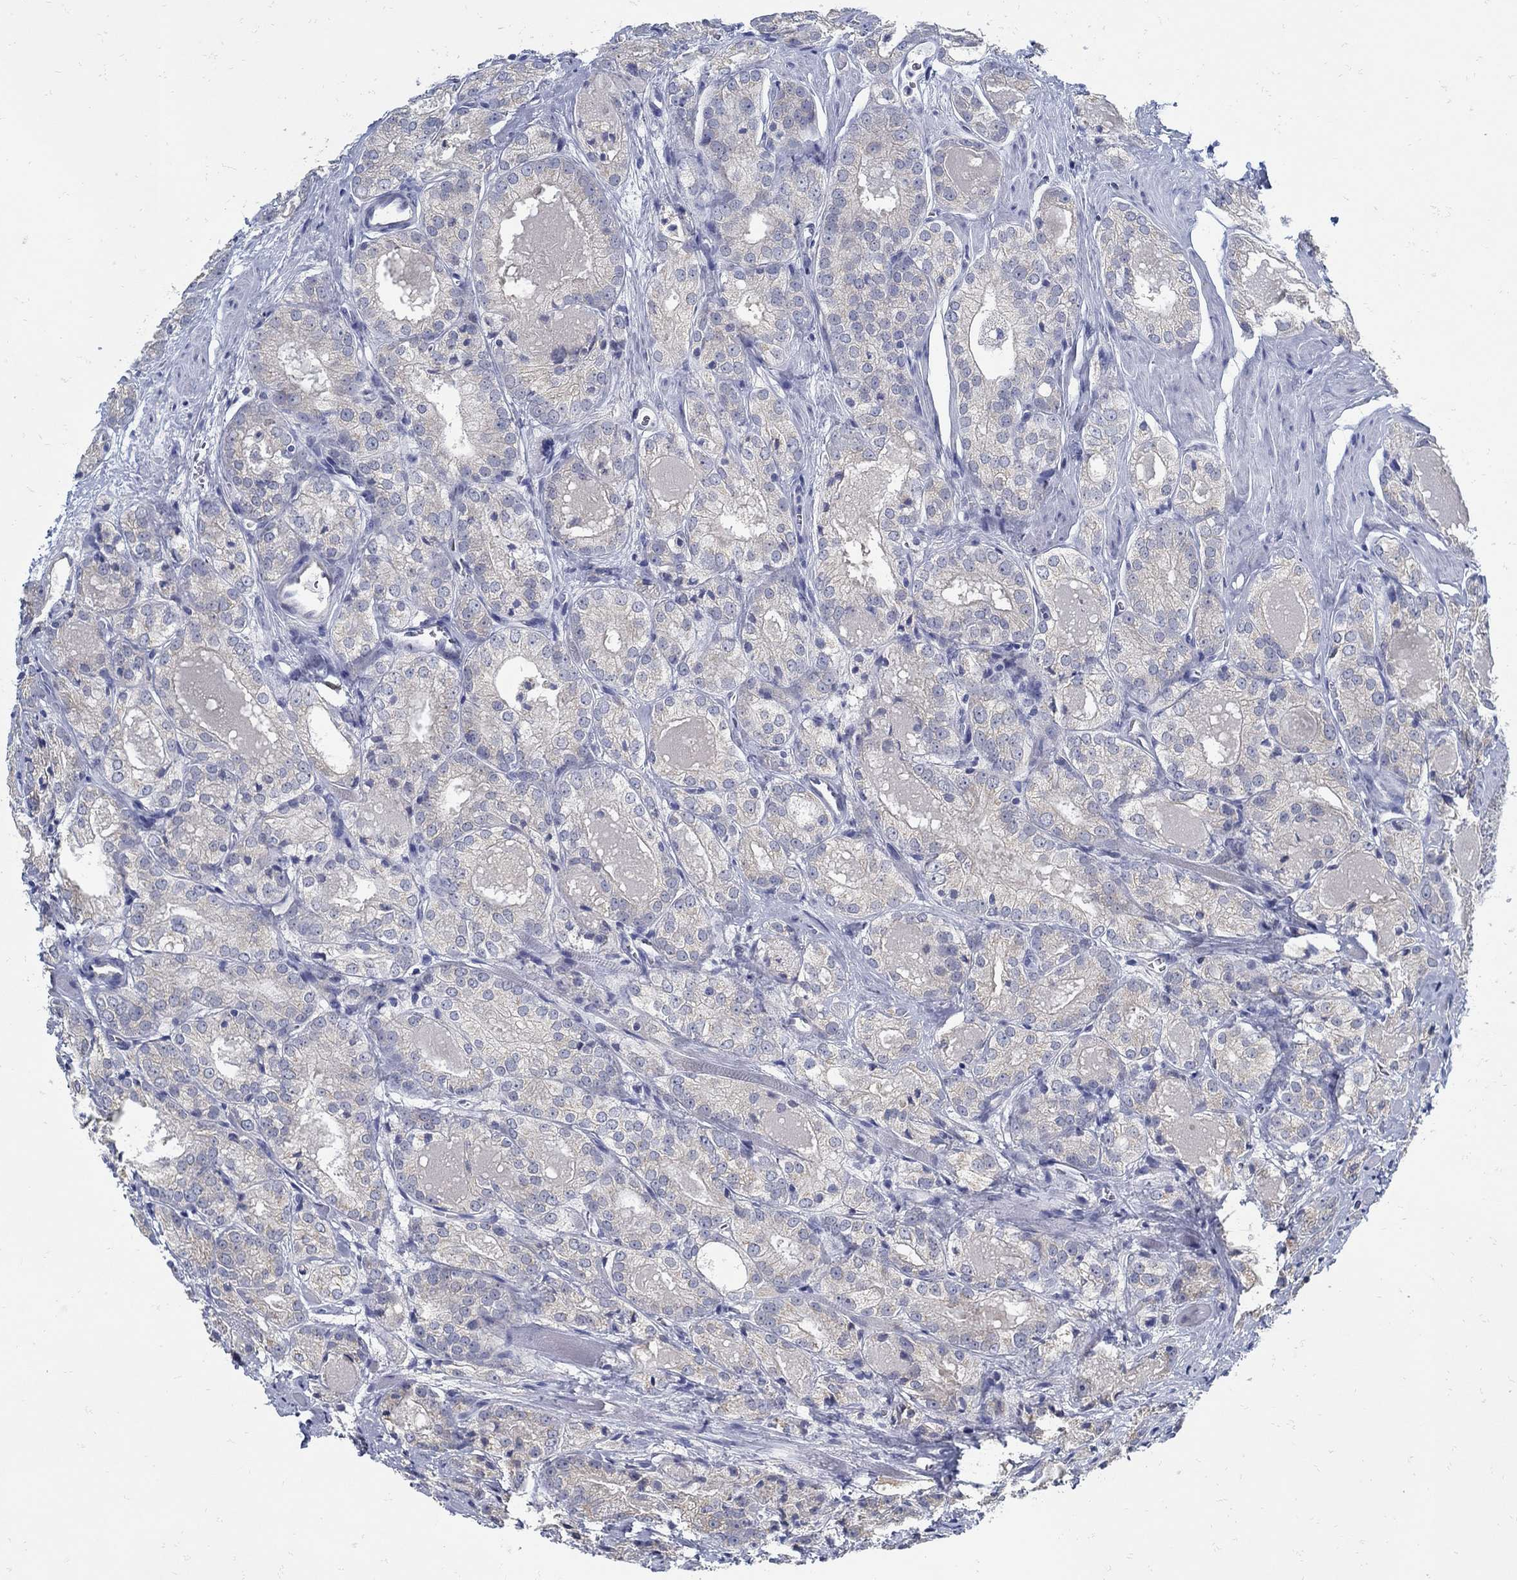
{"staining": {"intensity": "negative", "quantity": "none", "location": "none"}, "tissue": "prostate cancer", "cell_type": "Tumor cells", "image_type": "cancer", "snomed": [{"axis": "morphology", "description": "Adenocarcinoma, NOS"}, {"axis": "morphology", "description": "Adenocarcinoma, High grade"}, {"axis": "topography", "description": "Prostate"}], "caption": "This is an immunohistochemistry (IHC) micrograph of prostate cancer. There is no staining in tumor cells.", "gene": "ZFAND4", "patient": {"sex": "male", "age": 70}}